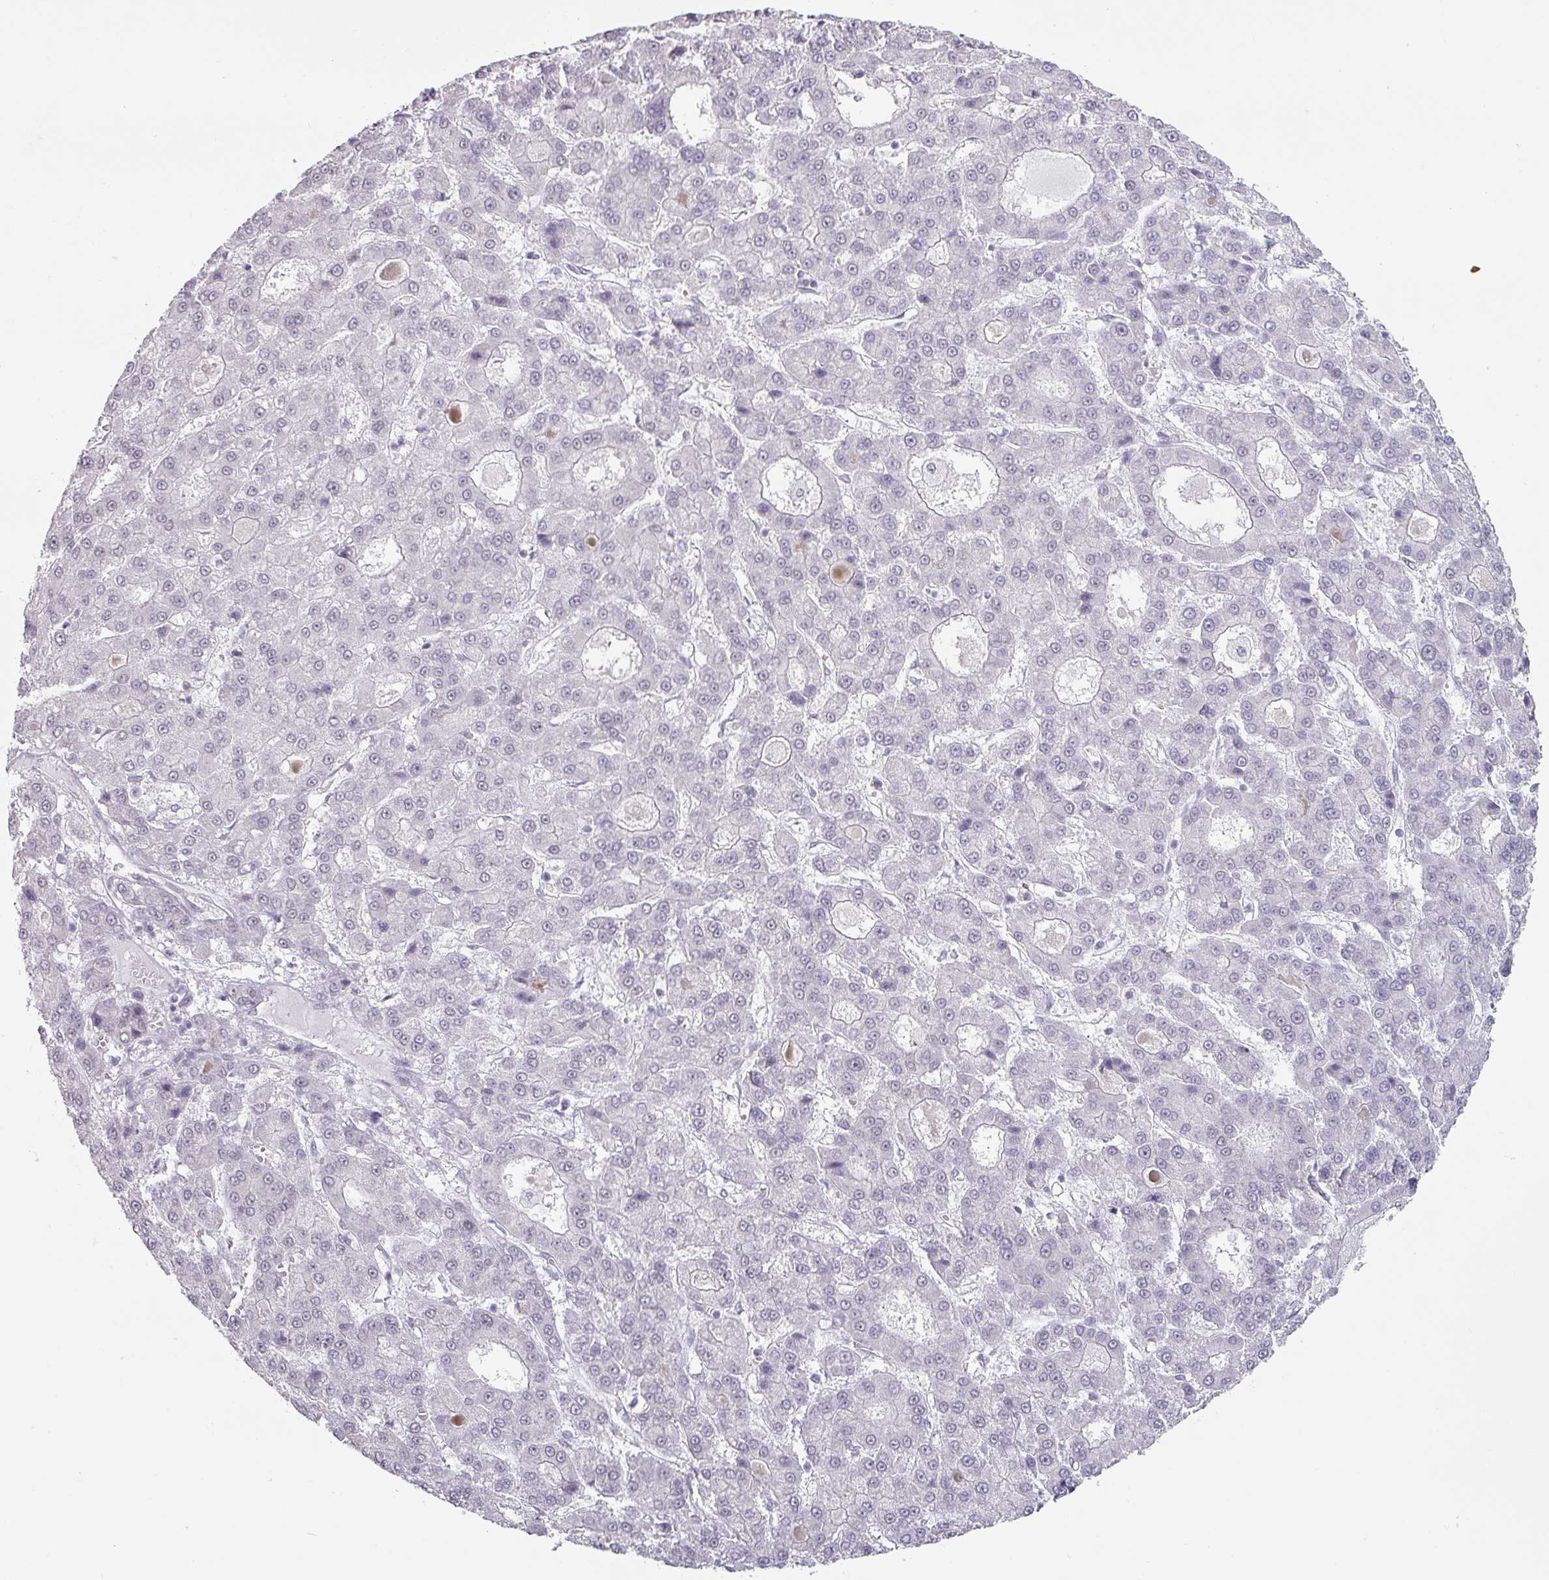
{"staining": {"intensity": "negative", "quantity": "none", "location": "none"}, "tissue": "liver cancer", "cell_type": "Tumor cells", "image_type": "cancer", "snomed": [{"axis": "morphology", "description": "Carcinoma, Hepatocellular, NOS"}, {"axis": "topography", "description": "Liver"}], "caption": "This is an immunohistochemistry photomicrograph of liver cancer. There is no staining in tumor cells.", "gene": "SPRR1A", "patient": {"sex": "male", "age": 70}}